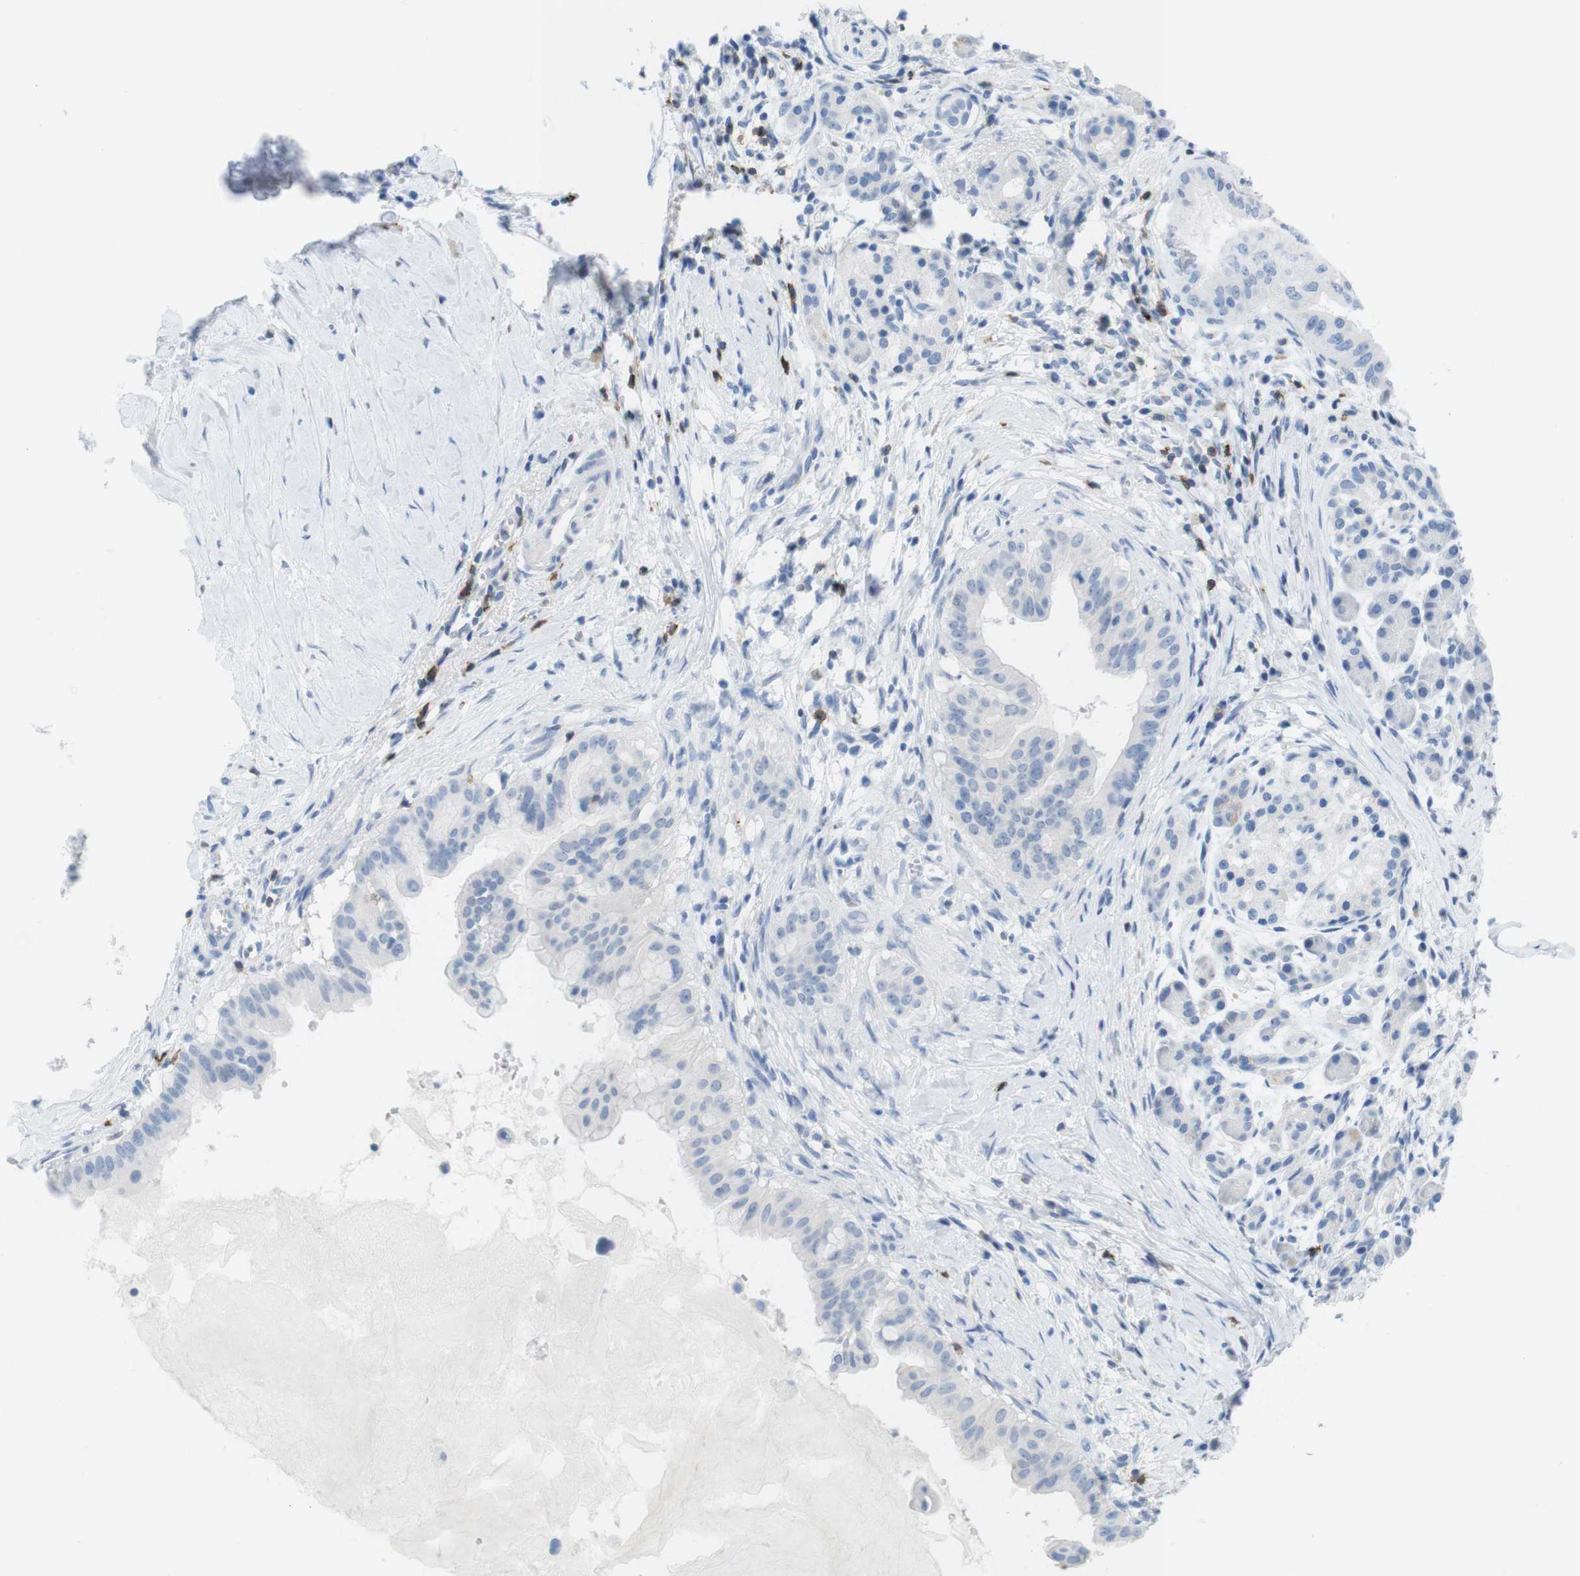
{"staining": {"intensity": "negative", "quantity": "none", "location": "none"}, "tissue": "pancreatic cancer", "cell_type": "Tumor cells", "image_type": "cancer", "snomed": [{"axis": "morphology", "description": "Adenocarcinoma, NOS"}, {"axis": "topography", "description": "Pancreas"}], "caption": "Micrograph shows no significant protein staining in tumor cells of pancreatic cancer (adenocarcinoma). (DAB (3,3'-diaminobenzidine) immunohistochemistry with hematoxylin counter stain).", "gene": "CD5", "patient": {"sex": "male", "age": 55}}